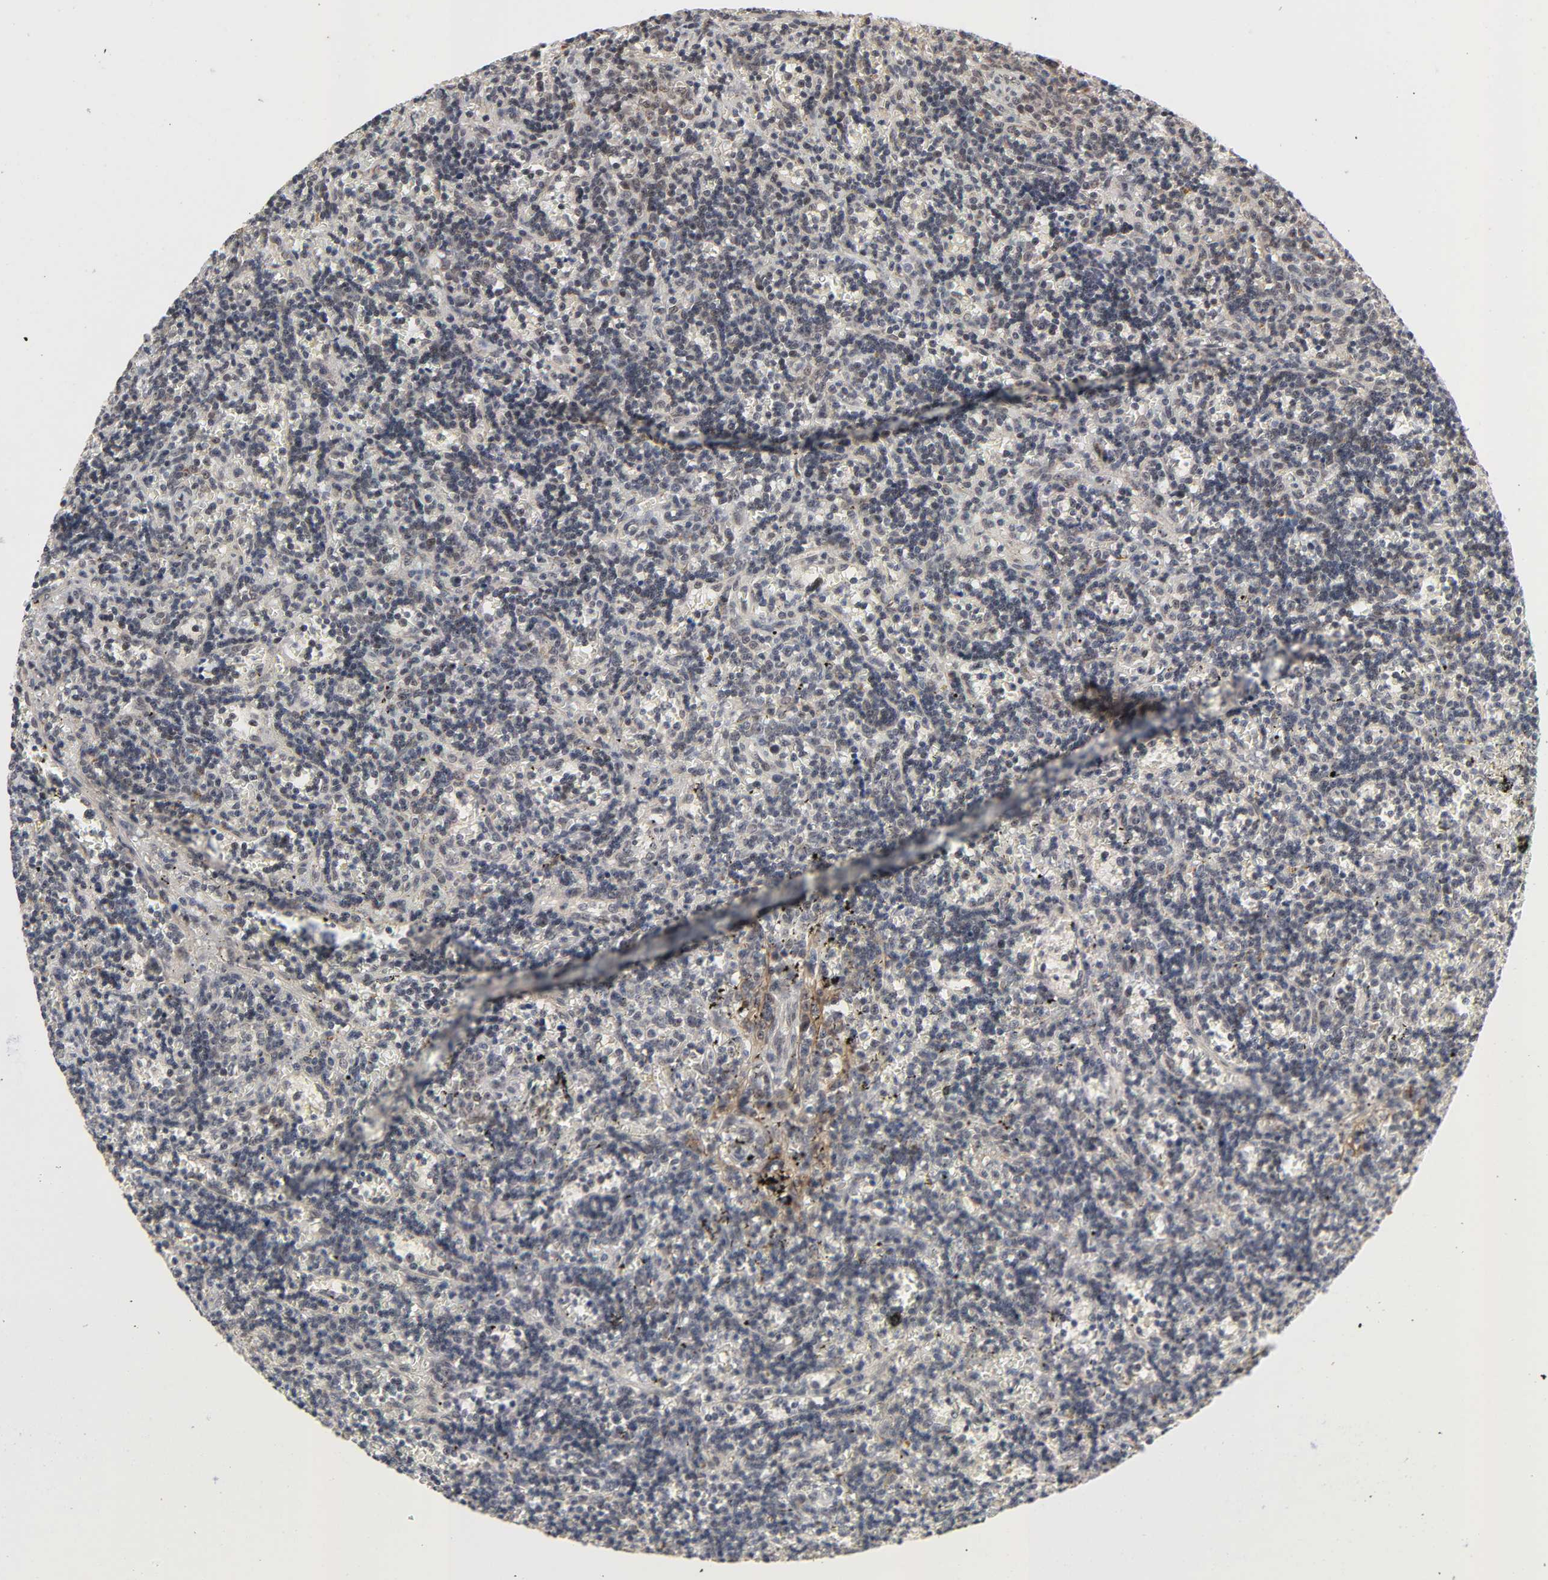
{"staining": {"intensity": "weak", "quantity": "25%-75%", "location": "nuclear"}, "tissue": "lymphoma", "cell_type": "Tumor cells", "image_type": "cancer", "snomed": [{"axis": "morphology", "description": "Malignant lymphoma, non-Hodgkin's type, Low grade"}, {"axis": "topography", "description": "Spleen"}], "caption": "Protein expression analysis of lymphoma reveals weak nuclear positivity in about 25%-75% of tumor cells.", "gene": "ZKSCAN8", "patient": {"sex": "male", "age": 60}}